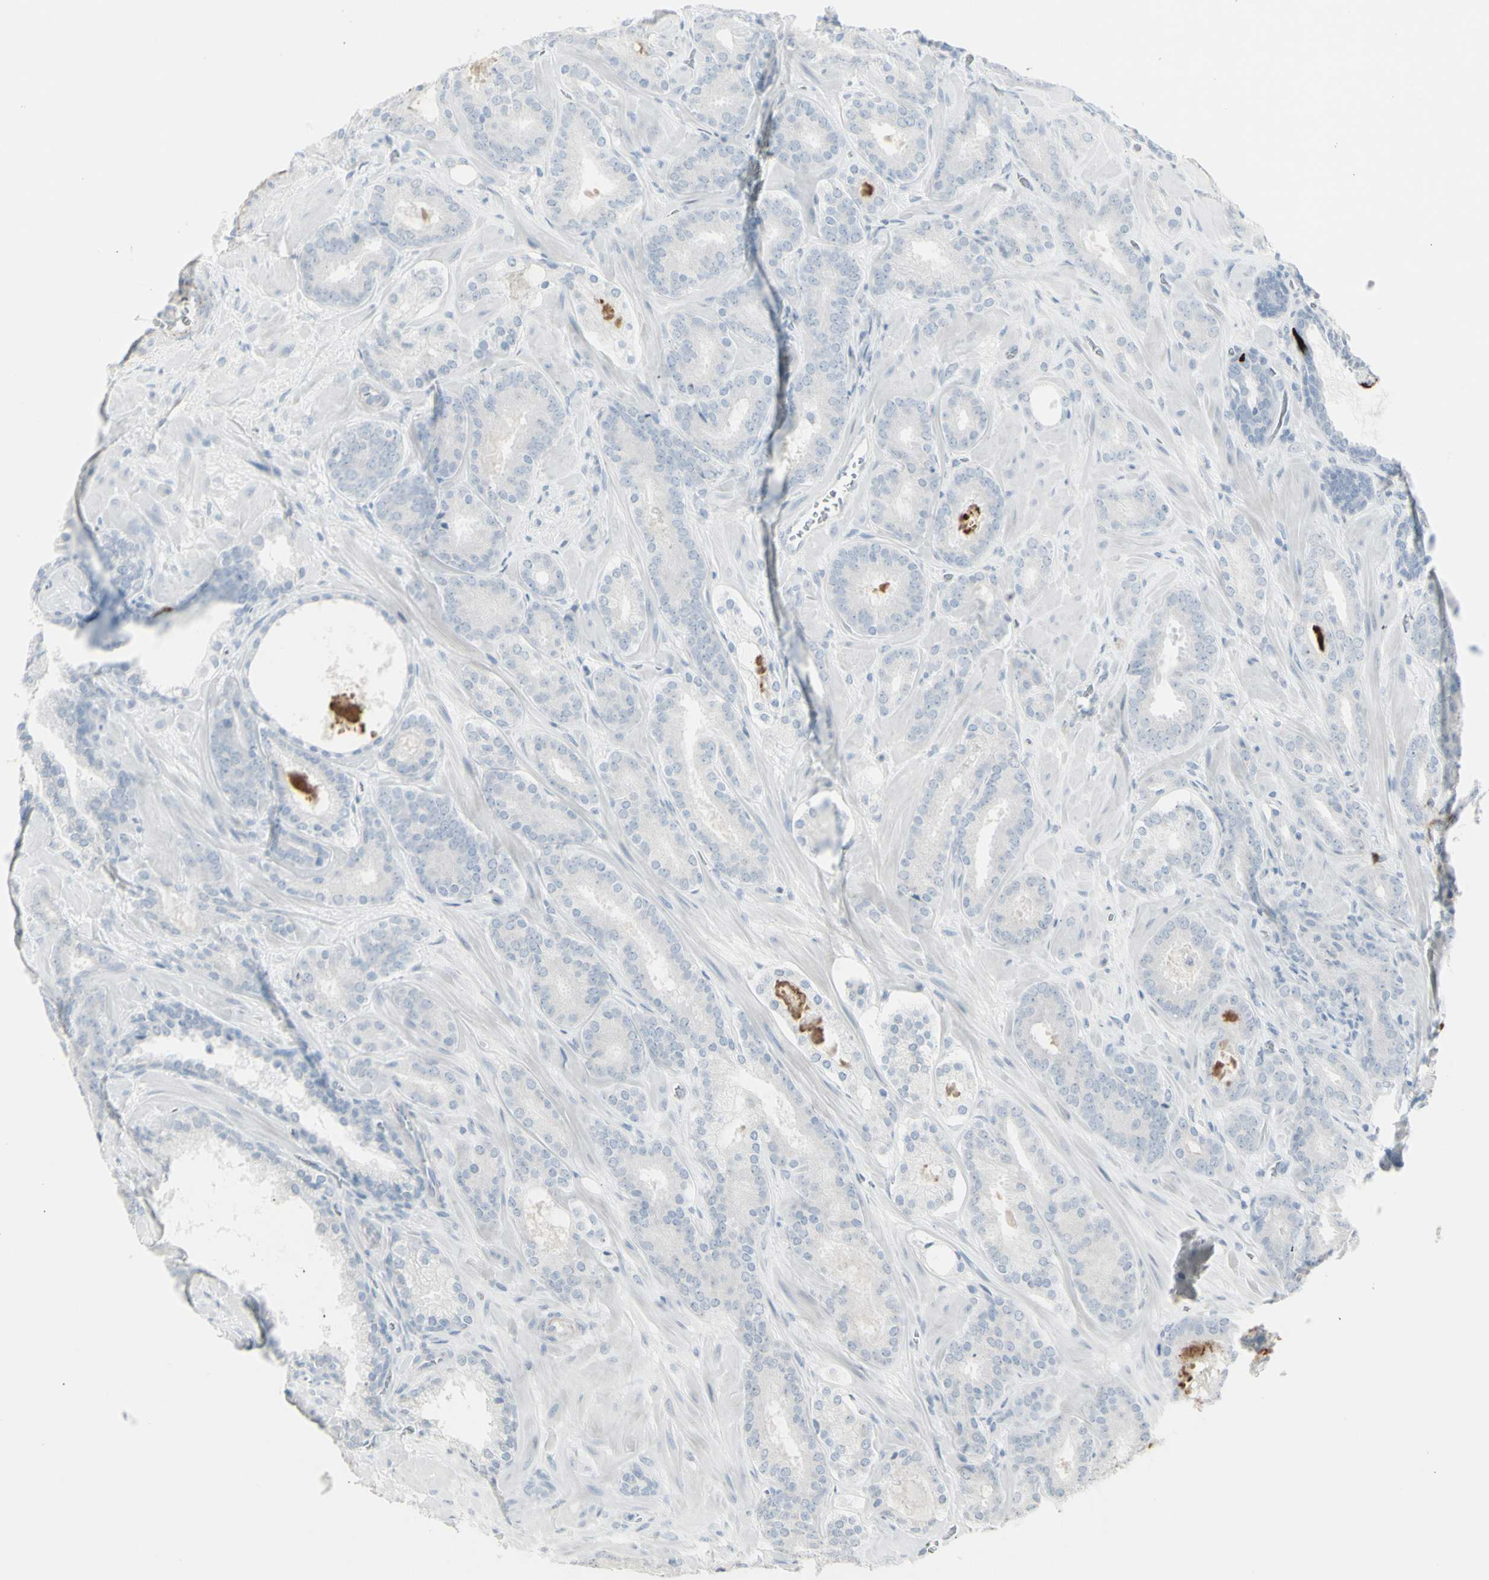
{"staining": {"intensity": "negative", "quantity": "none", "location": "none"}, "tissue": "prostate cancer", "cell_type": "Tumor cells", "image_type": "cancer", "snomed": [{"axis": "morphology", "description": "Adenocarcinoma, Low grade"}, {"axis": "topography", "description": "Prostate"}], "caption": "This is a image of IHC staining of prostate adenocarcinoma (low-grade), which shows no staining in tumor cells.", "gene": "YBX2", "patient": {"sex": "male", "age": 63}}